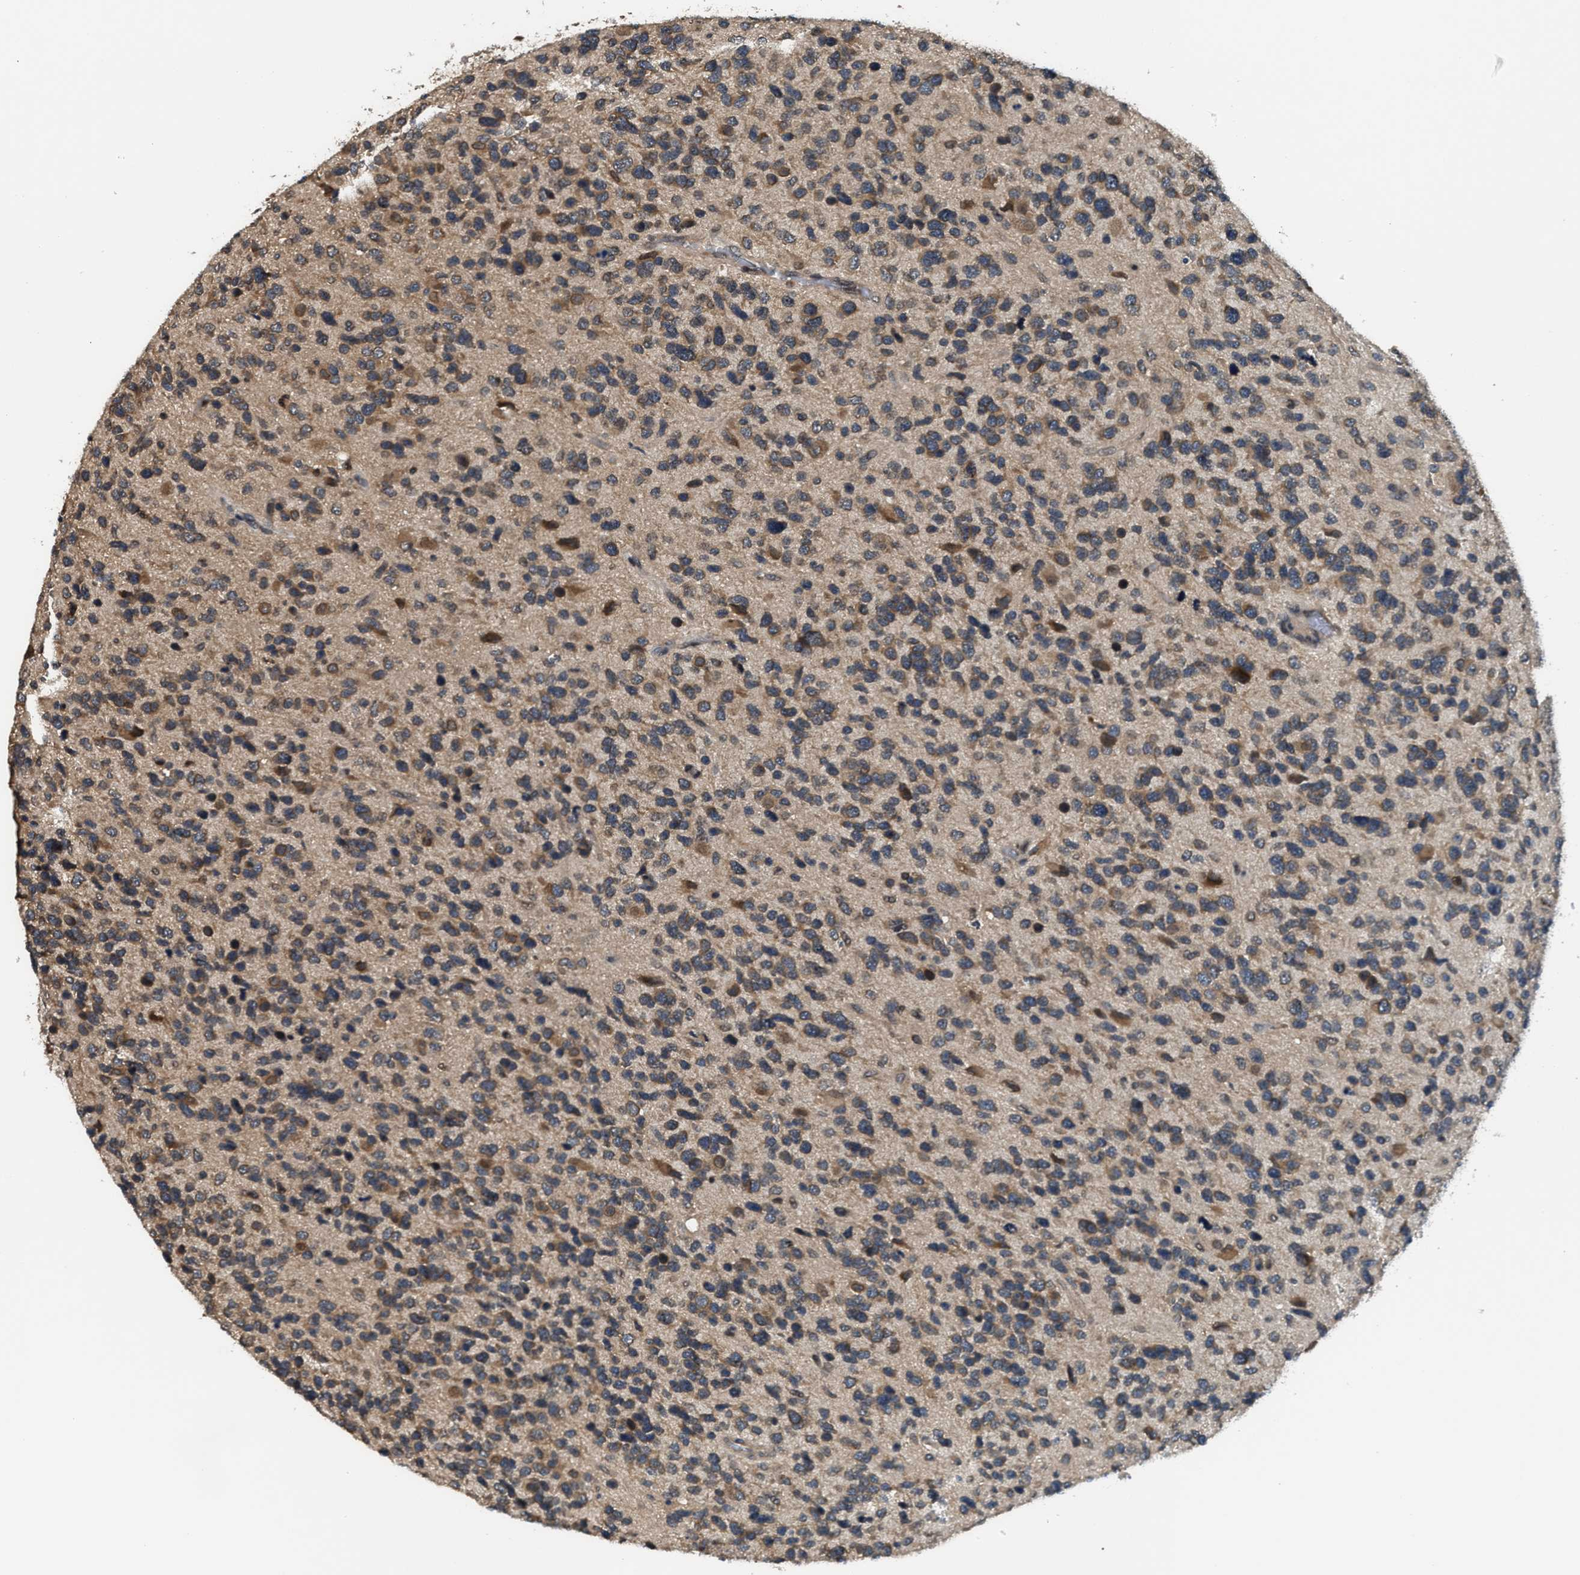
{"staining": {"intensity": "moderate", "quantity": ">75%", "location": "cytoplasmic/membranous"}, "tissue": "glioma", "cell_type": "Tumor cells", "image_type": "cancer", "snomed": [{"axis": "morphology", "description": "Glioma, malignant, High grade"}, {"axis": "topography", "description": "Brain"}], "caption": "Protein expression analysis of human glioma reveals moderate cytoplasmic/membranous staining in about >75% of tumor cells.", "gene": "RAB29", "patient": {"sex": "female", "age": 58}}